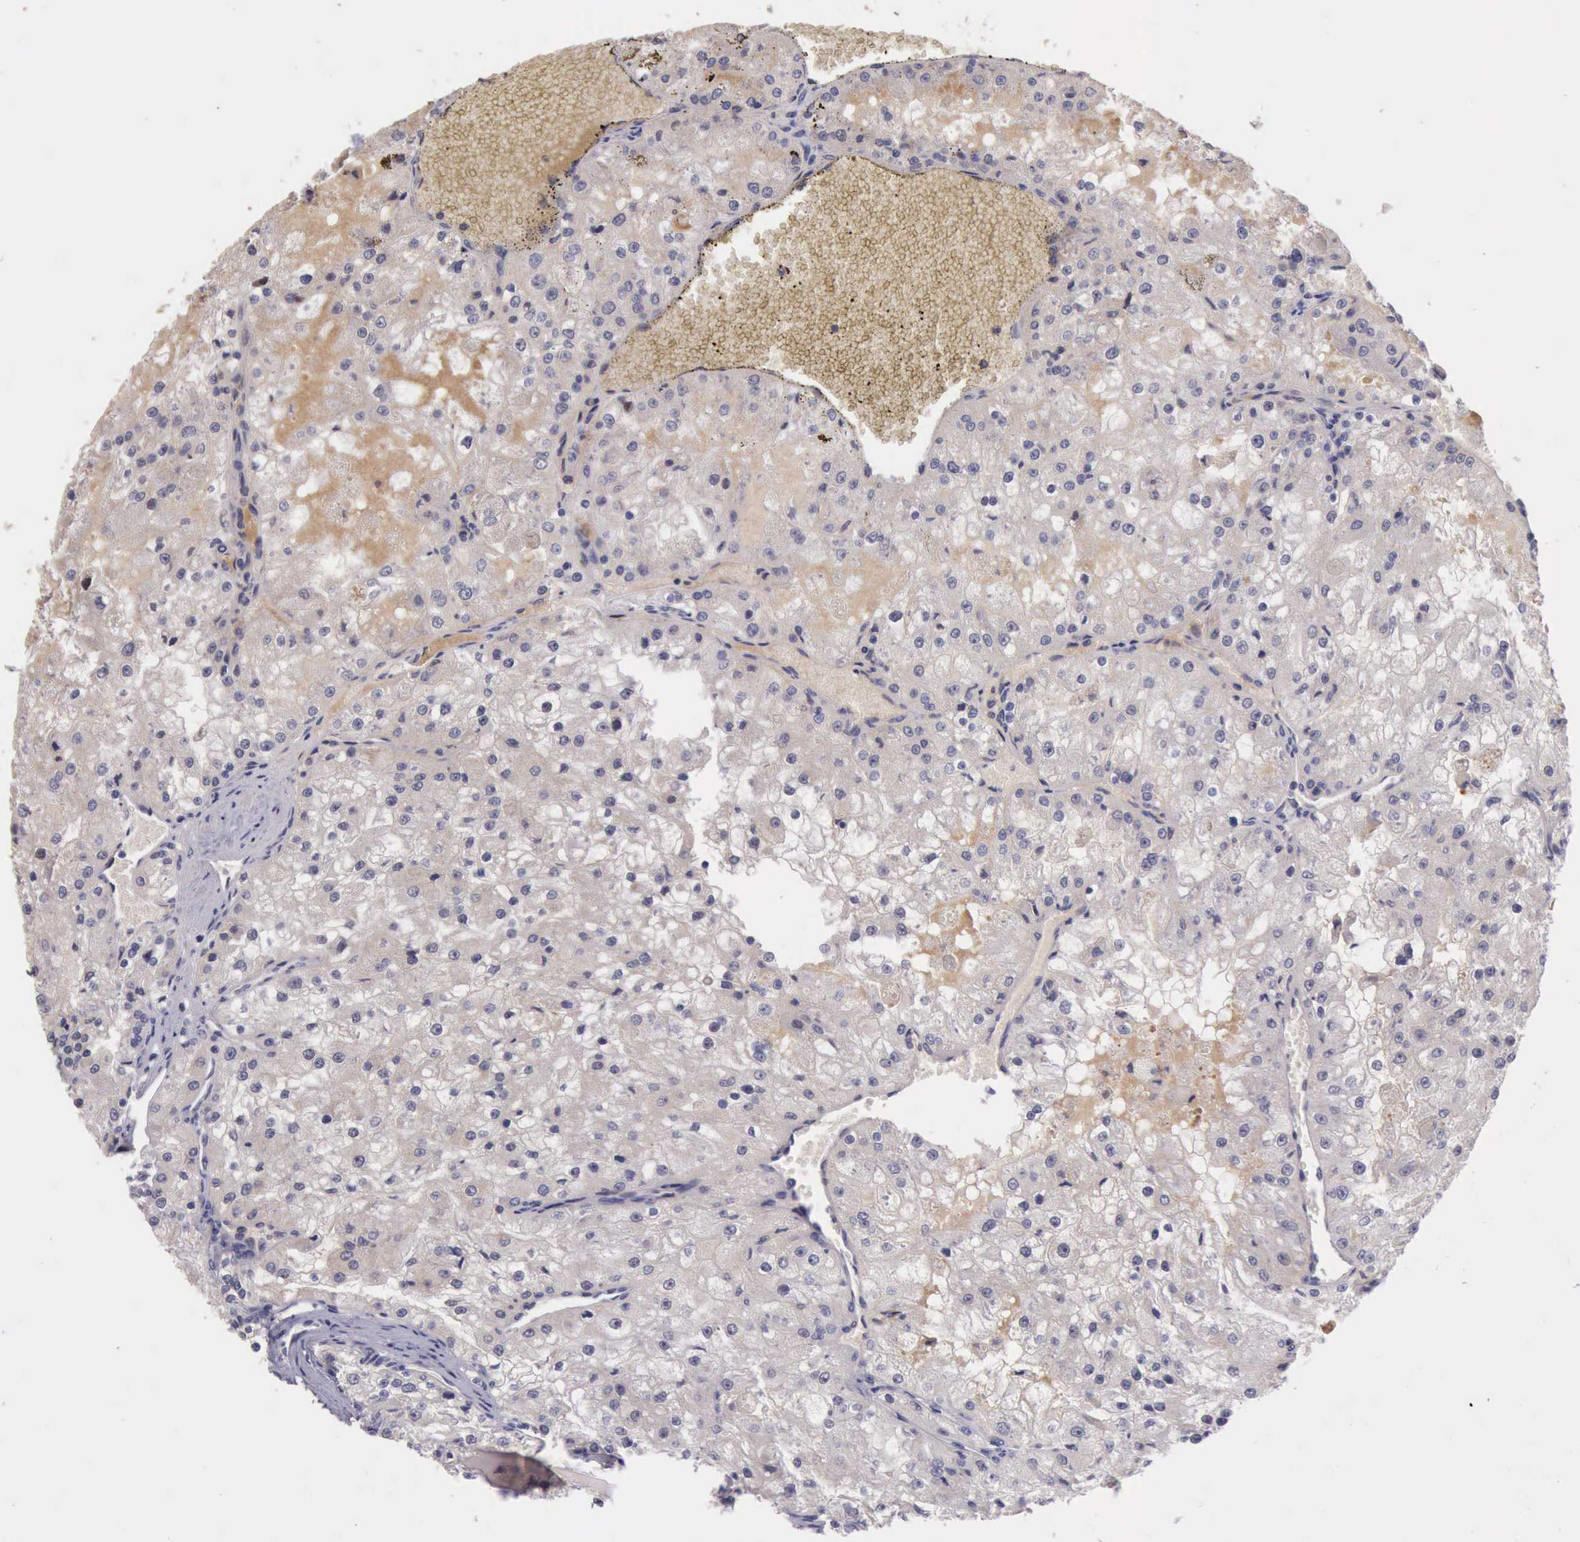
{"staining": {"intensity": "negative", "quantity": "none", "location": "none"}, "tissue": "renal cancer", "cell_type": "Tumor cells", "image_type": "cancer", "snomed": [{"axis": "morphology", "description": "Adenocarcinoma, NOS"}, {"axis": "topography", "description": "Kidney"}], "caption": "IHC image of neoplastic tissue: renal cancer stained with DAB (3,3'-diaminobenzidine) displays no significant protein positivity in tumor cells.", "gene": "RAB39B", "patient": {"sex": "female", "age": 74}}